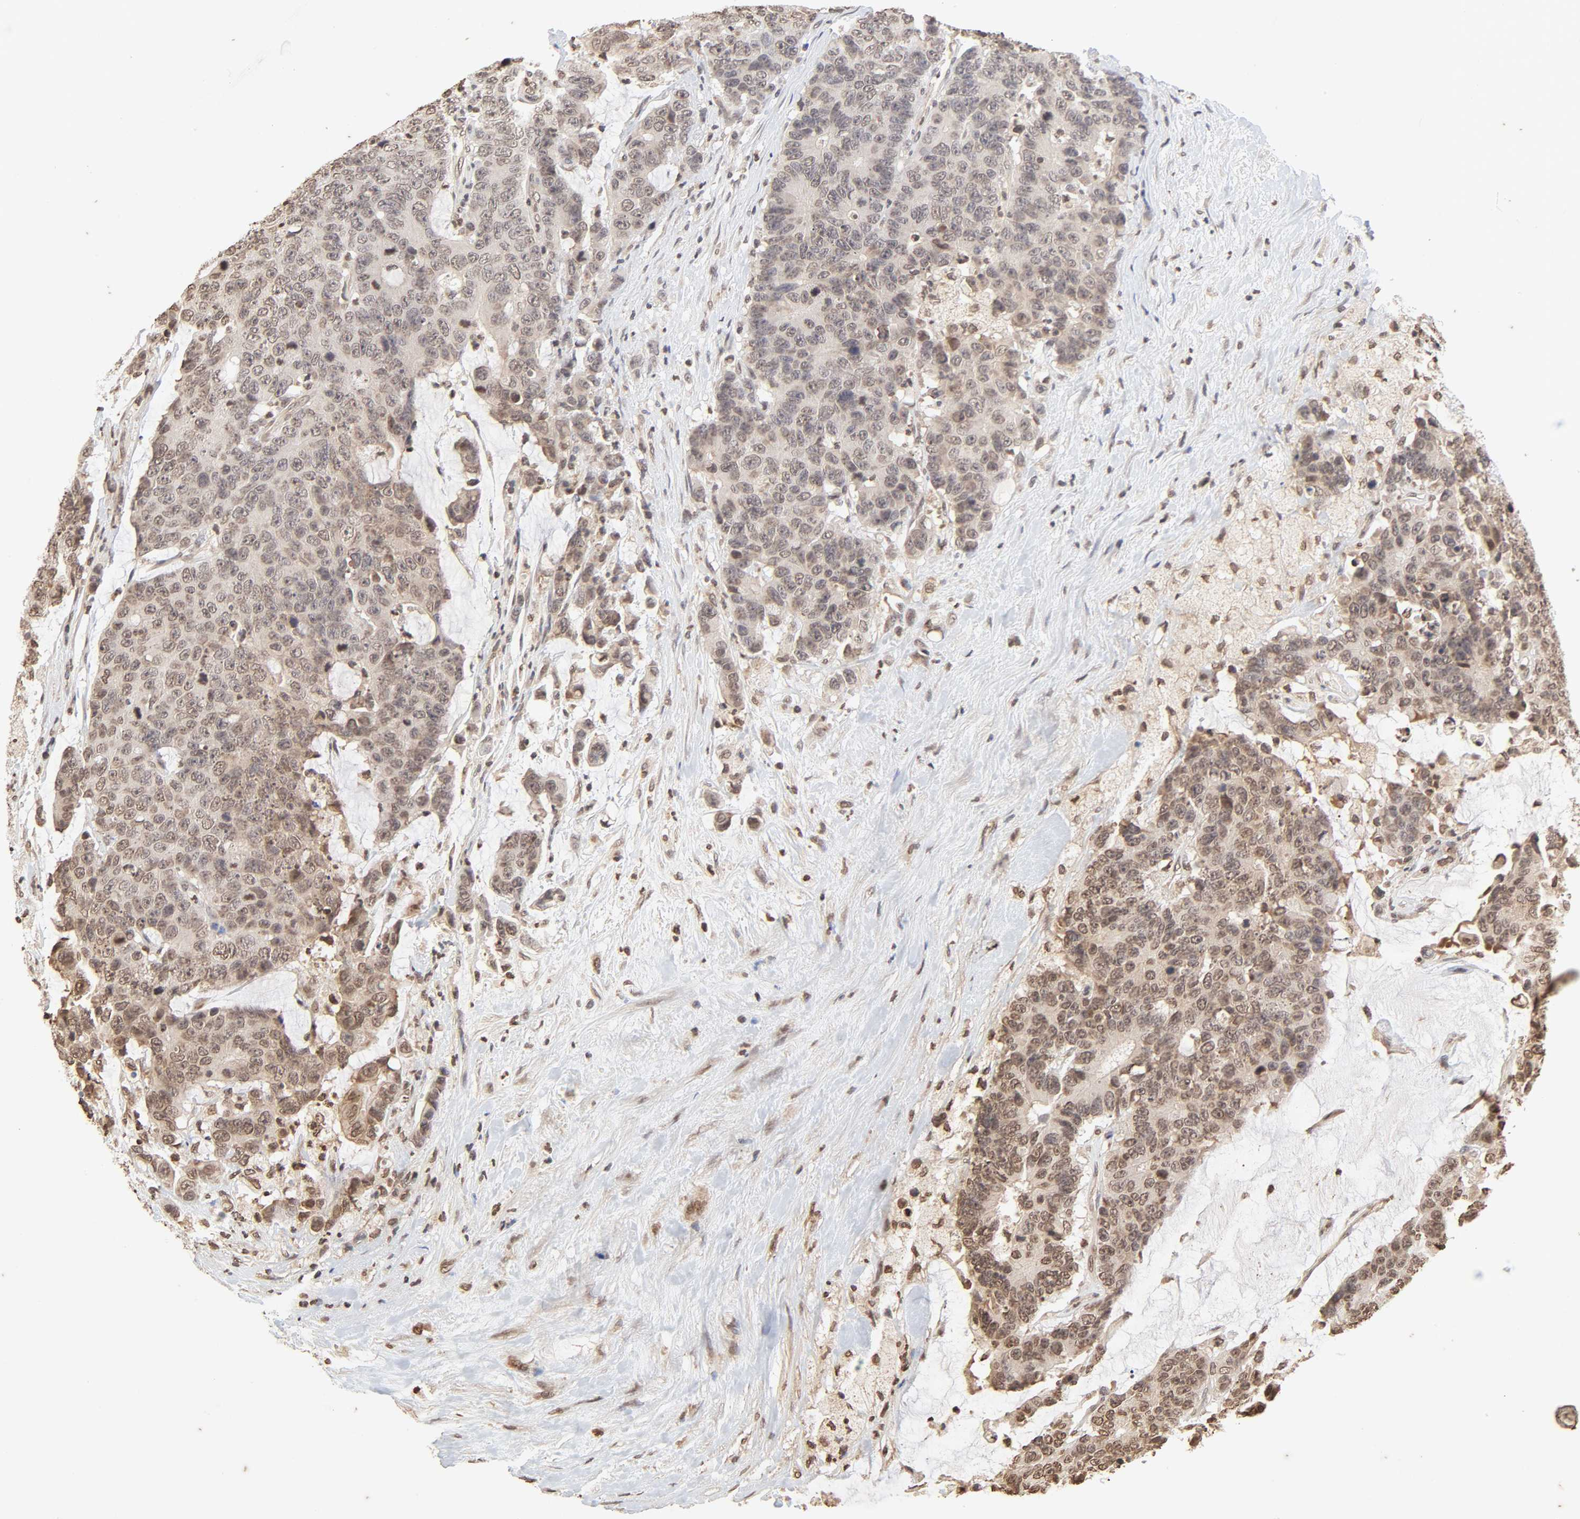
{"staining": {"intensity": "moderate", "quantity": ">75%", "location": "cytoplasmic/membranous,nuclear"}, "tissue": "colorectal cancer", "cell_type": "Tumor cells", "image_type": "cancer", "snomed": [{"axis": "morphology", "description": "Adenocarcinoma, NOS"}, {"axis": "topography", "description": "Colon"}], "caption": "Moderate cytoplasmic/membranous and nuclear positivity for a protein is seen in approximately >75% of tumor cells of colorectal adenocarcinoma using immunohistochemistry (IHC).", "gene": "TBL1X", "patient": {"sex": "female", "age": 86}}